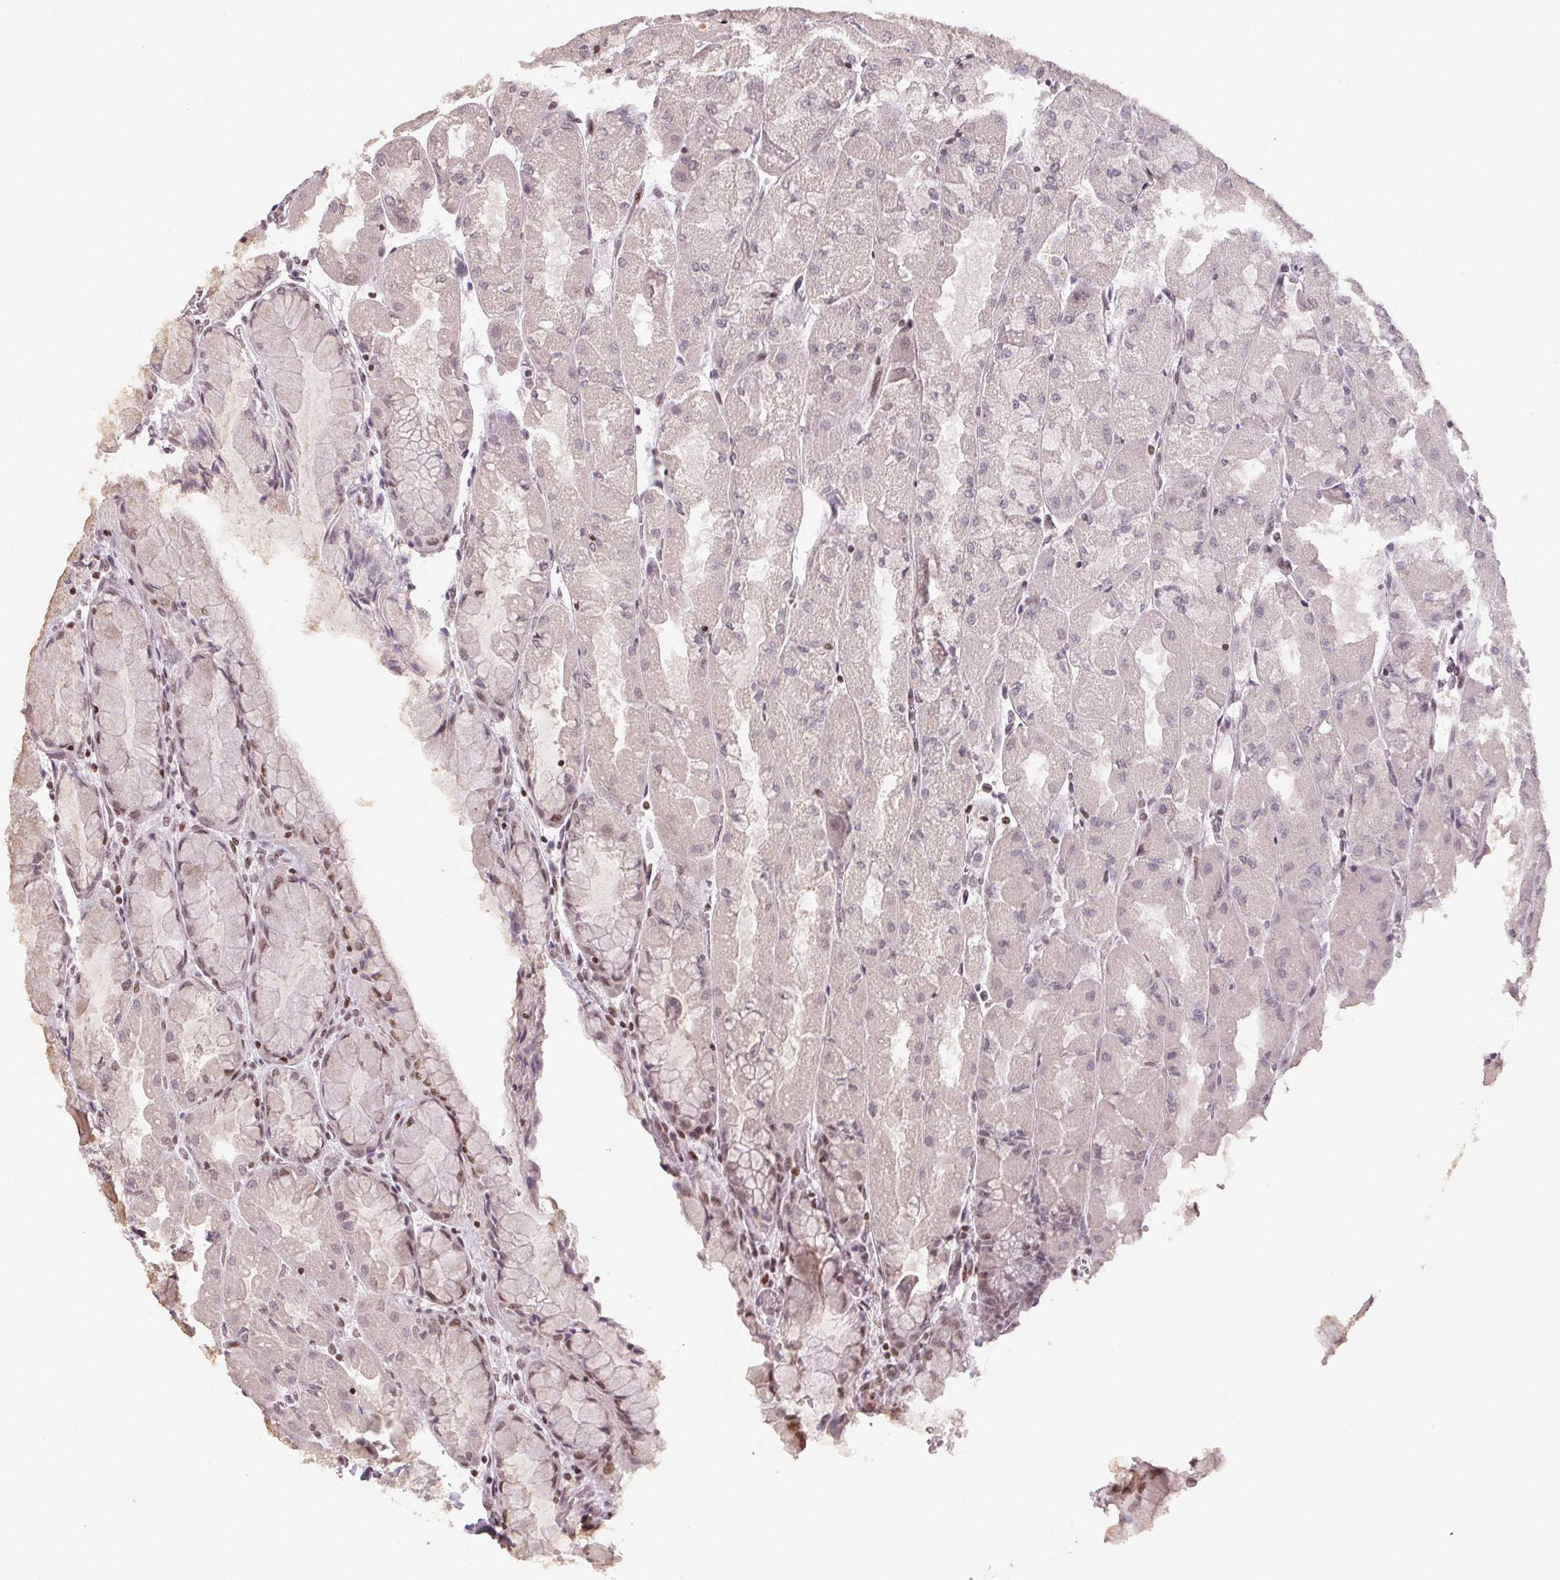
{"staining": {"intensity": "moderate", "quantity": "<25%", "location": "nuclear"}, "tissue": "stomach", "cell_type": "Glandular cells", "image_type": "normal", "snomed": [{"axis": "morphology", "description": "Normal tissue, NOS"}, {"axis": "topography", "description": "Stomach"}], "caption": "Protein staining reveals moderate nuclear expression in approximately <25% of glandular cells in normal stomach. The staining was performed using DAB (3,3'-diaminobenzidine), with brown indicating positive protein expression. Nuclei are stained blue with hematoxylin.", "gene": "KMT2A", "patient": {"sex": "female", "age": 61}}